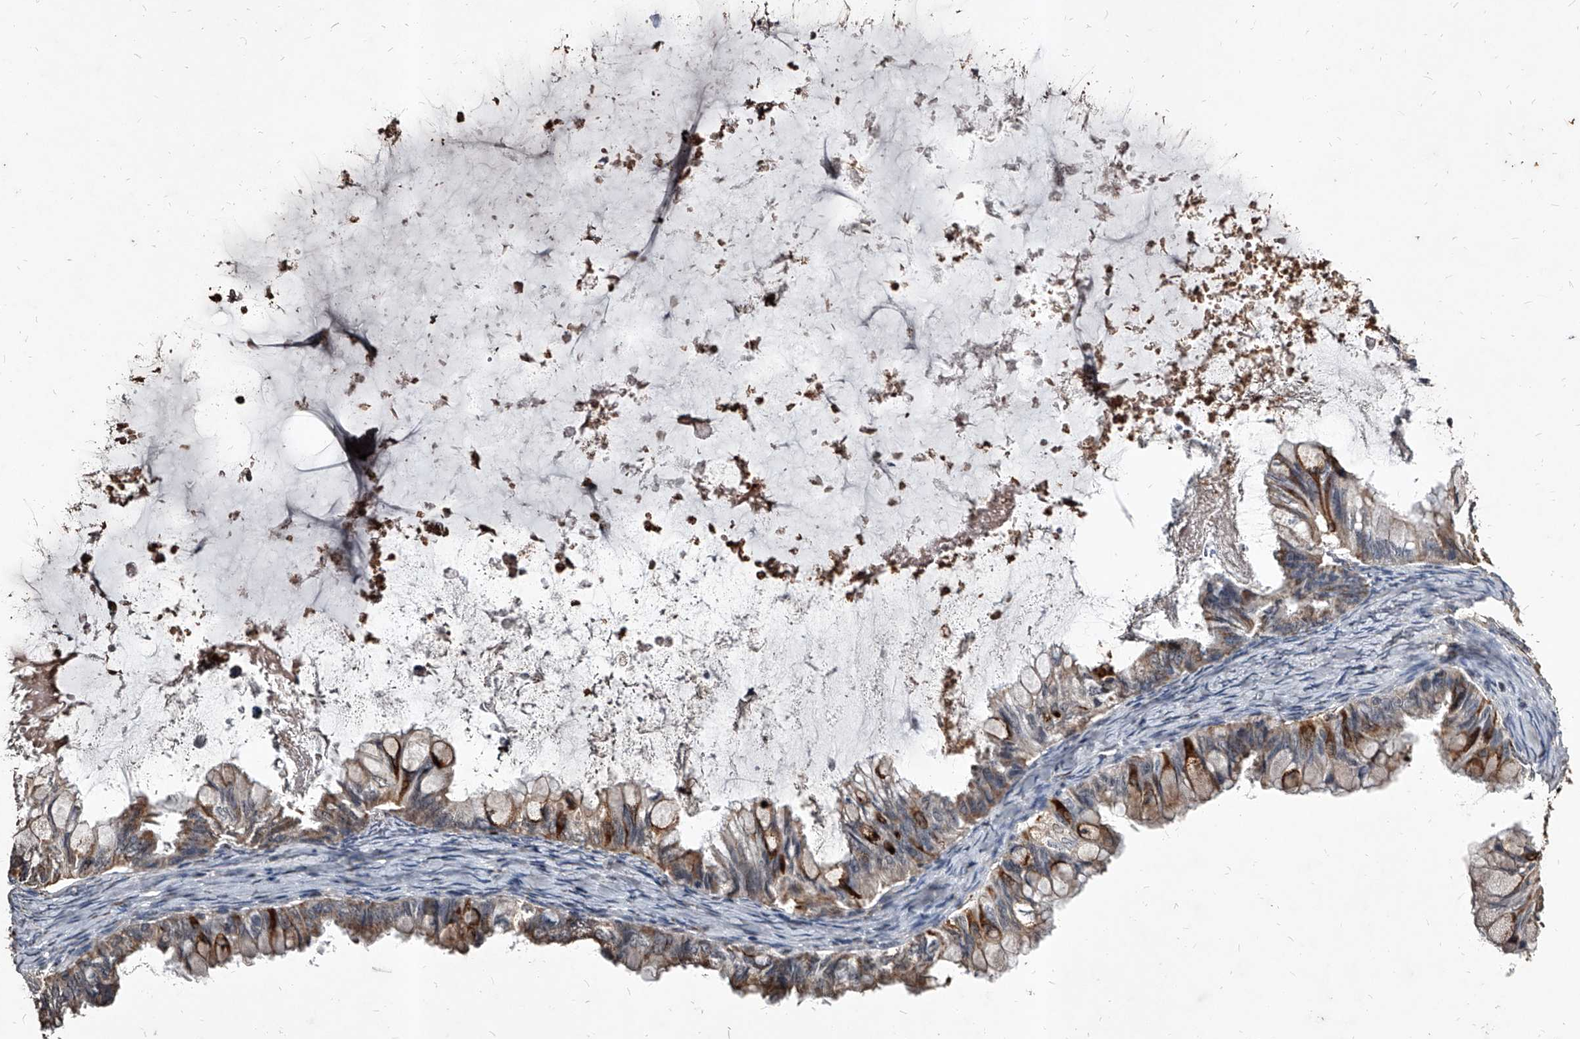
{"staining": {"intensity": "moderate", "quantity": "25%-75%", "location": "cytoplasmic/membranous"}, "tissue": "ovarian cancer", "cell_type": "Tumor cells", "image_type": "cancer", "snomed": [{"axis": "morphology", "description": "Cystadenocarcinoma, mucinous, NOS"}, {"axis": "topography", "description": "Ovary"}], "caption": "High-power microscopy captured an IHC photomicrograph of mucinous cystadenocarcinoma (ovarian), revealing moderate cytoplasmic/membranous staining in approximately 25%-75% of tumor cells. The staining was performed using DAB (3,3'-diaminobenzidine) to visualize the protein expression in brown, while the nuclei were stained in blue with hematoxylin (Magnification: 20x).", "gene": "GPR183", "patient": {"sex": "female", "age": 80}}